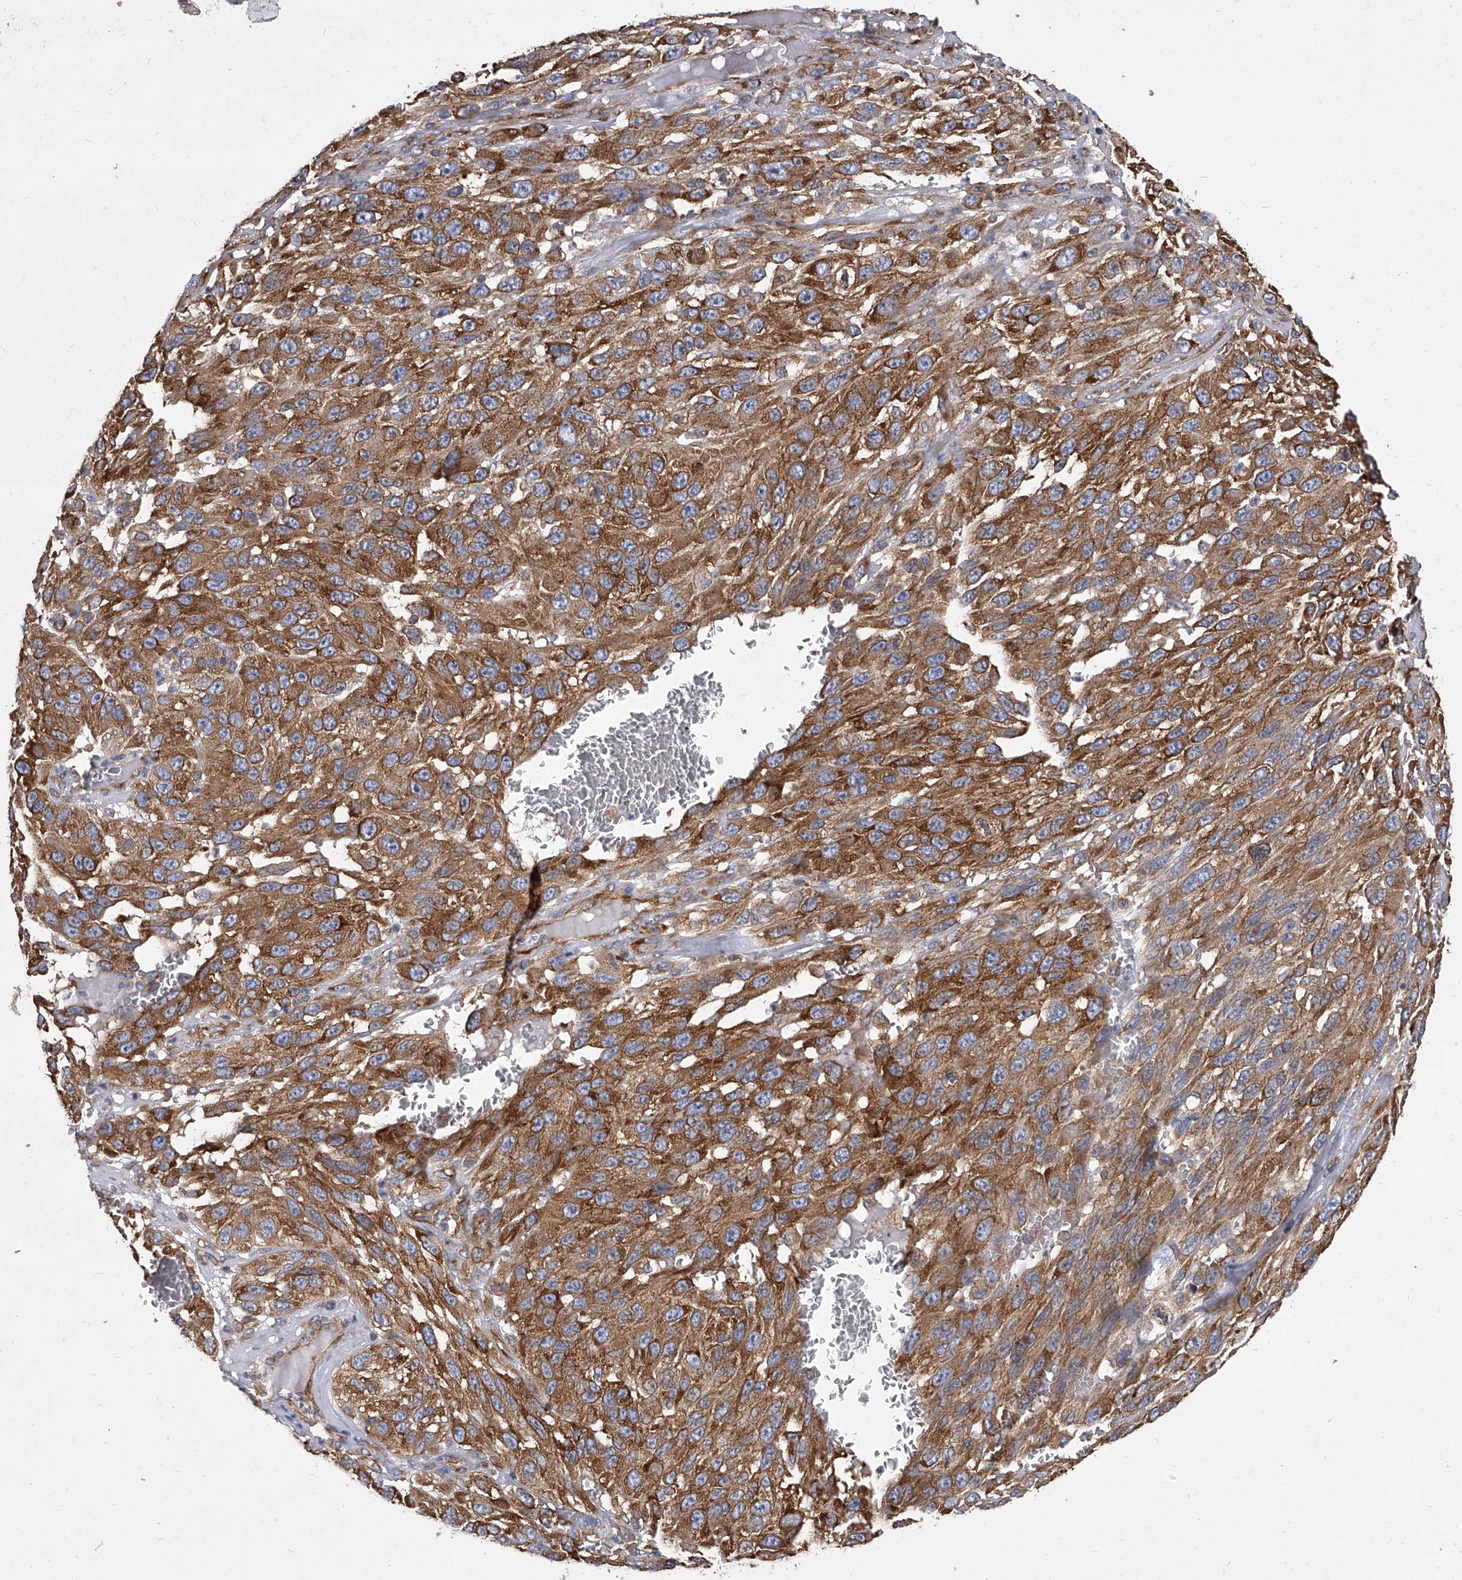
{"staining": {"intensity": "moderate", "quantity": ">75%", "location": "cytoplasmic/membranous"}, "tissue": "melanoma", "cell_type": "Tumor cells", "image_type": "cancer", "snomed": [{"axis": "morphology", "description": "Malignant melanoma, NOS"}, {"axis": "topography", "description": "Skin"}], "caption": "DAB (3,3'-diaminobenzidine) immunohistochemical staining of malignant melanoma shows moderate cytoplasmic/membranous protein positivity in approximately >75% of tumor cells.", "gene": "EIF2S2", "patient": {"sex": "female", "age": 96}}